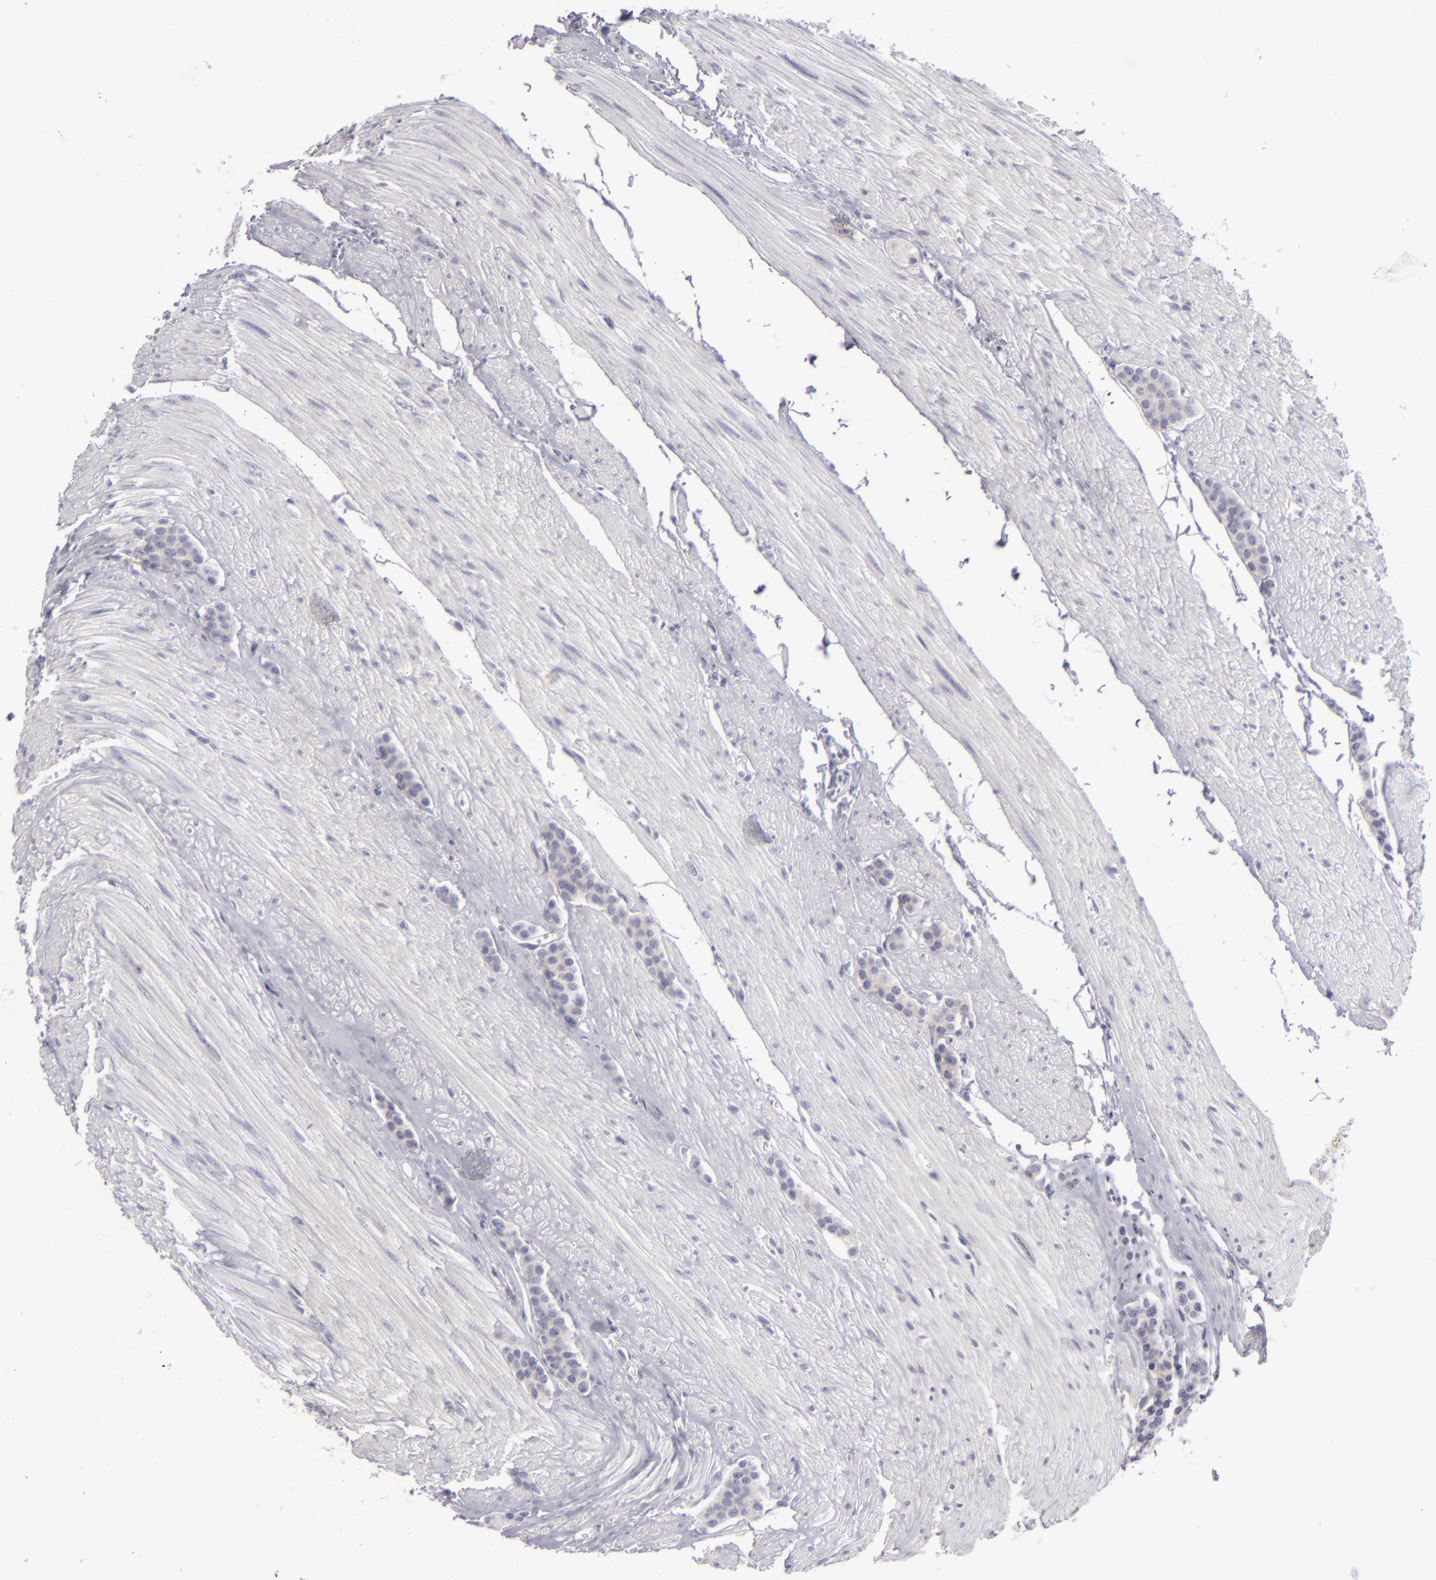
{"staining": {"intensity": "negative", "quantity": "none", "location": "none"}, "tissue": "carcinoid", "cell_type": "Tumor cells", "image_type": "cancer", "snomed": [{"axis": "morphology", "description": "Carcinoid, malignant, NOS"}, {"axis": "topography", "description": "Small intestine"}], "caption": "High power microscopy histopathology image of an IHC histopathology image of malignant carcinoid, revealing no significant expression in tumor cells. Brightfield microscopy of immunohistochemistry (IHC) stained with DAB (3,3'-diaminobenzidine) (brown) and hematoxylin (blue), captured at high magnification.", "gene": "DLG4", "patient": {"sex": "male", "age": 60}}